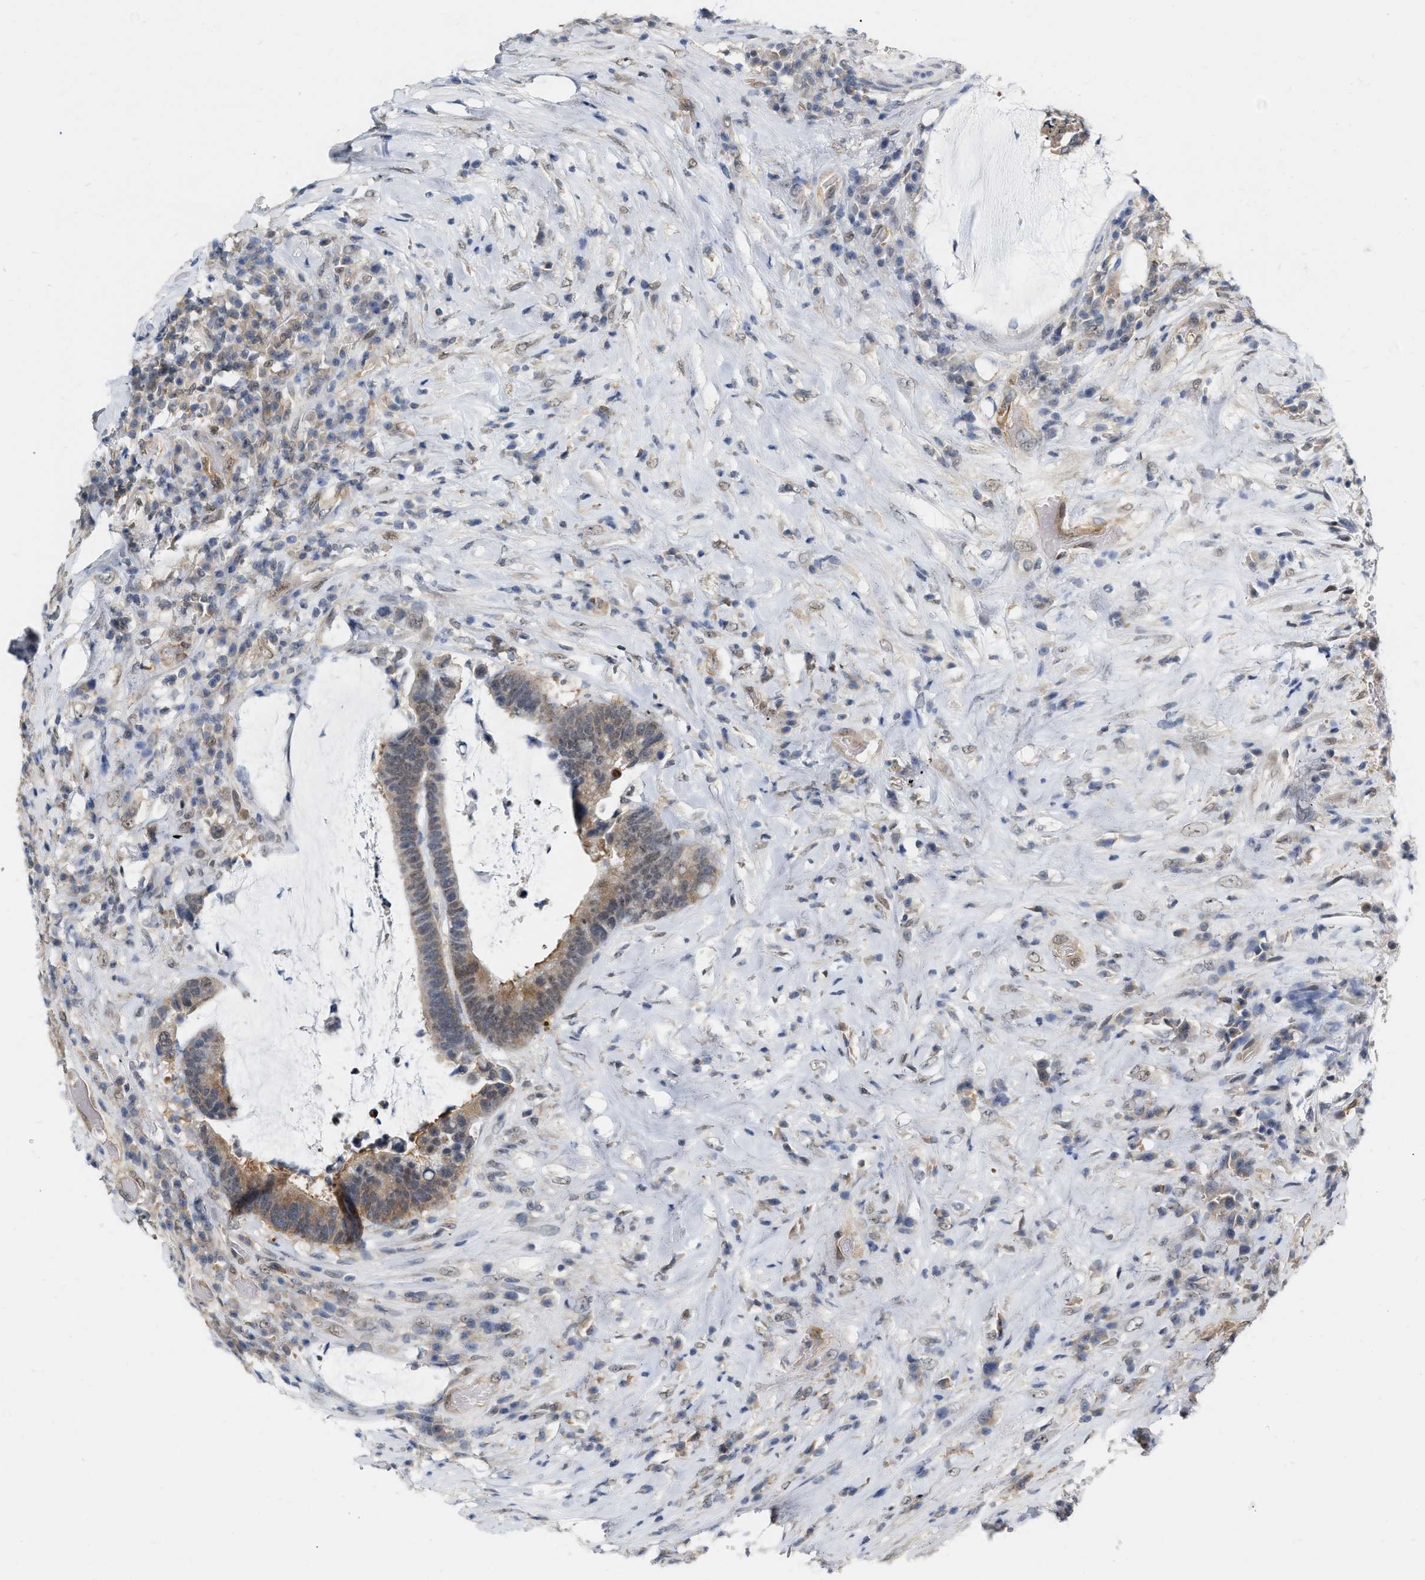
{"staining": {"intensity": "moderate", "quantity": ">75%", "location": "cytoplasmic/membranous"}, "tissue": "colorectal cancer", "cell_type": "Tumor cells", "image_type": "cancer", "snomed": [{"axis": "morphology", "description": "Adenocarcinoma, NOS"}, {"axis": "topography", "description": "Rectum"}], "caption": "An image of human colorectal cancer stained for a protein reveals moderate cytoplasmic/membranous brown staining in tumor cells.", "gene": "RUVBL1", "patient": {"sex": "female", "age": 89}}